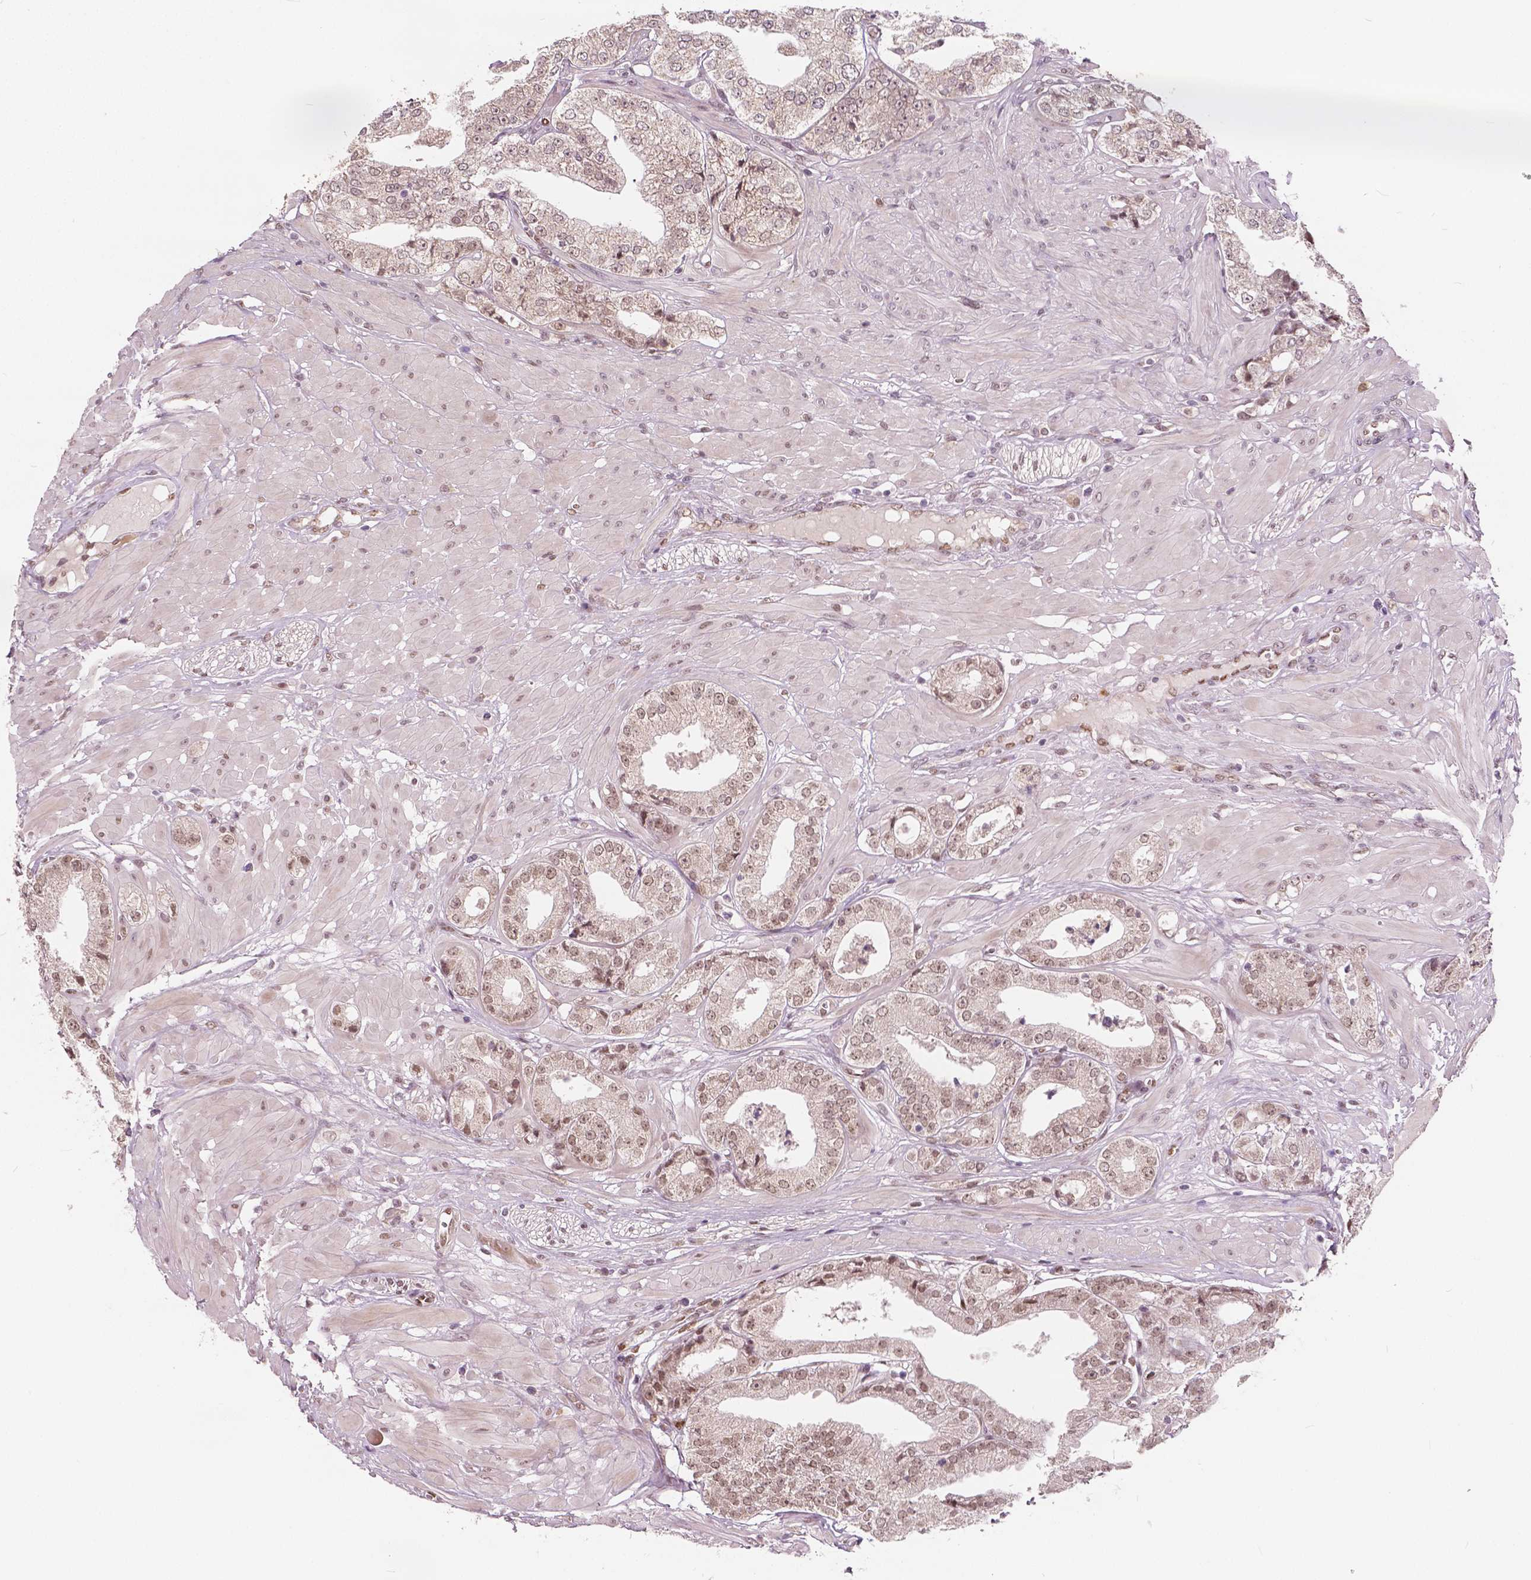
{"staining": {"intensity": "negative", "quantity": "none", "location": "none"}, "tissue": "prostate cancer", "cell_type": "Tumor cells", "image_type": "cancer", "snomed": [{"axis": "morphology", "description": "Adenocarcinoma, Low grade"}, {"axis": "topography", "description": "Prostate"}], "caption": "Protein analysis of prostate cancer (low-grade adenocarcinoma) reveals no significant expression in tumor cells.", "gene": "HMBOX1", "patient": {"sex": "male", "age": 60}}